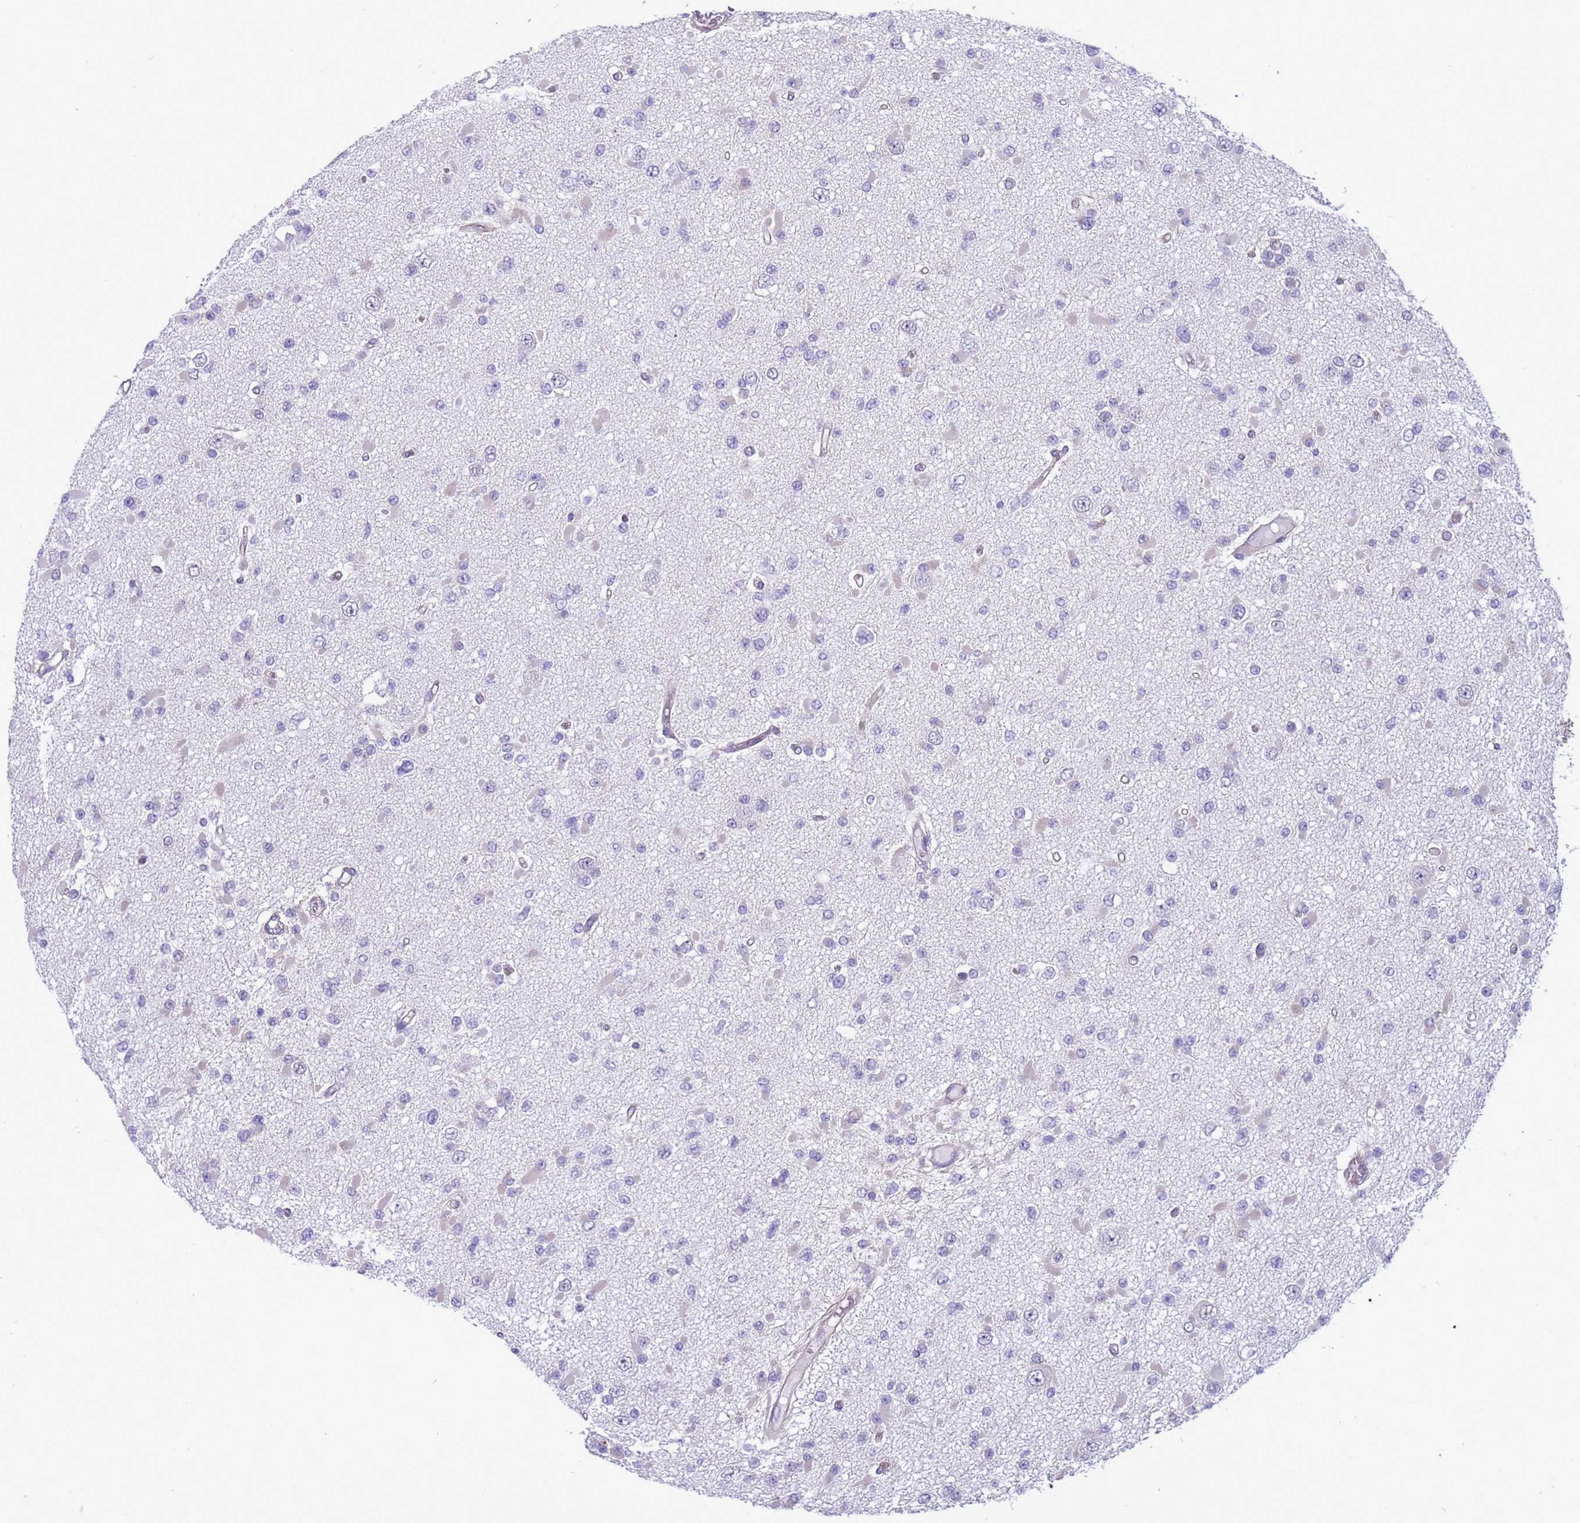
{"staining": {"intensity": "negative", "quantity": "none", "location": "none"}, "tissue": "glioma", "cell_type": "Tumor cells", "image_type": "cancer", "snomed": [{"axis": "morphology", "description": "Glioma, malignant, Low grade"}, {"axis": "topography", "description": "Brain"}], "caption": "Tumor cells show no significant protein expression in malignant glioma (low-grade).", "gene": "ITGB4", "patient": {"sex": "female", "age": 22}}